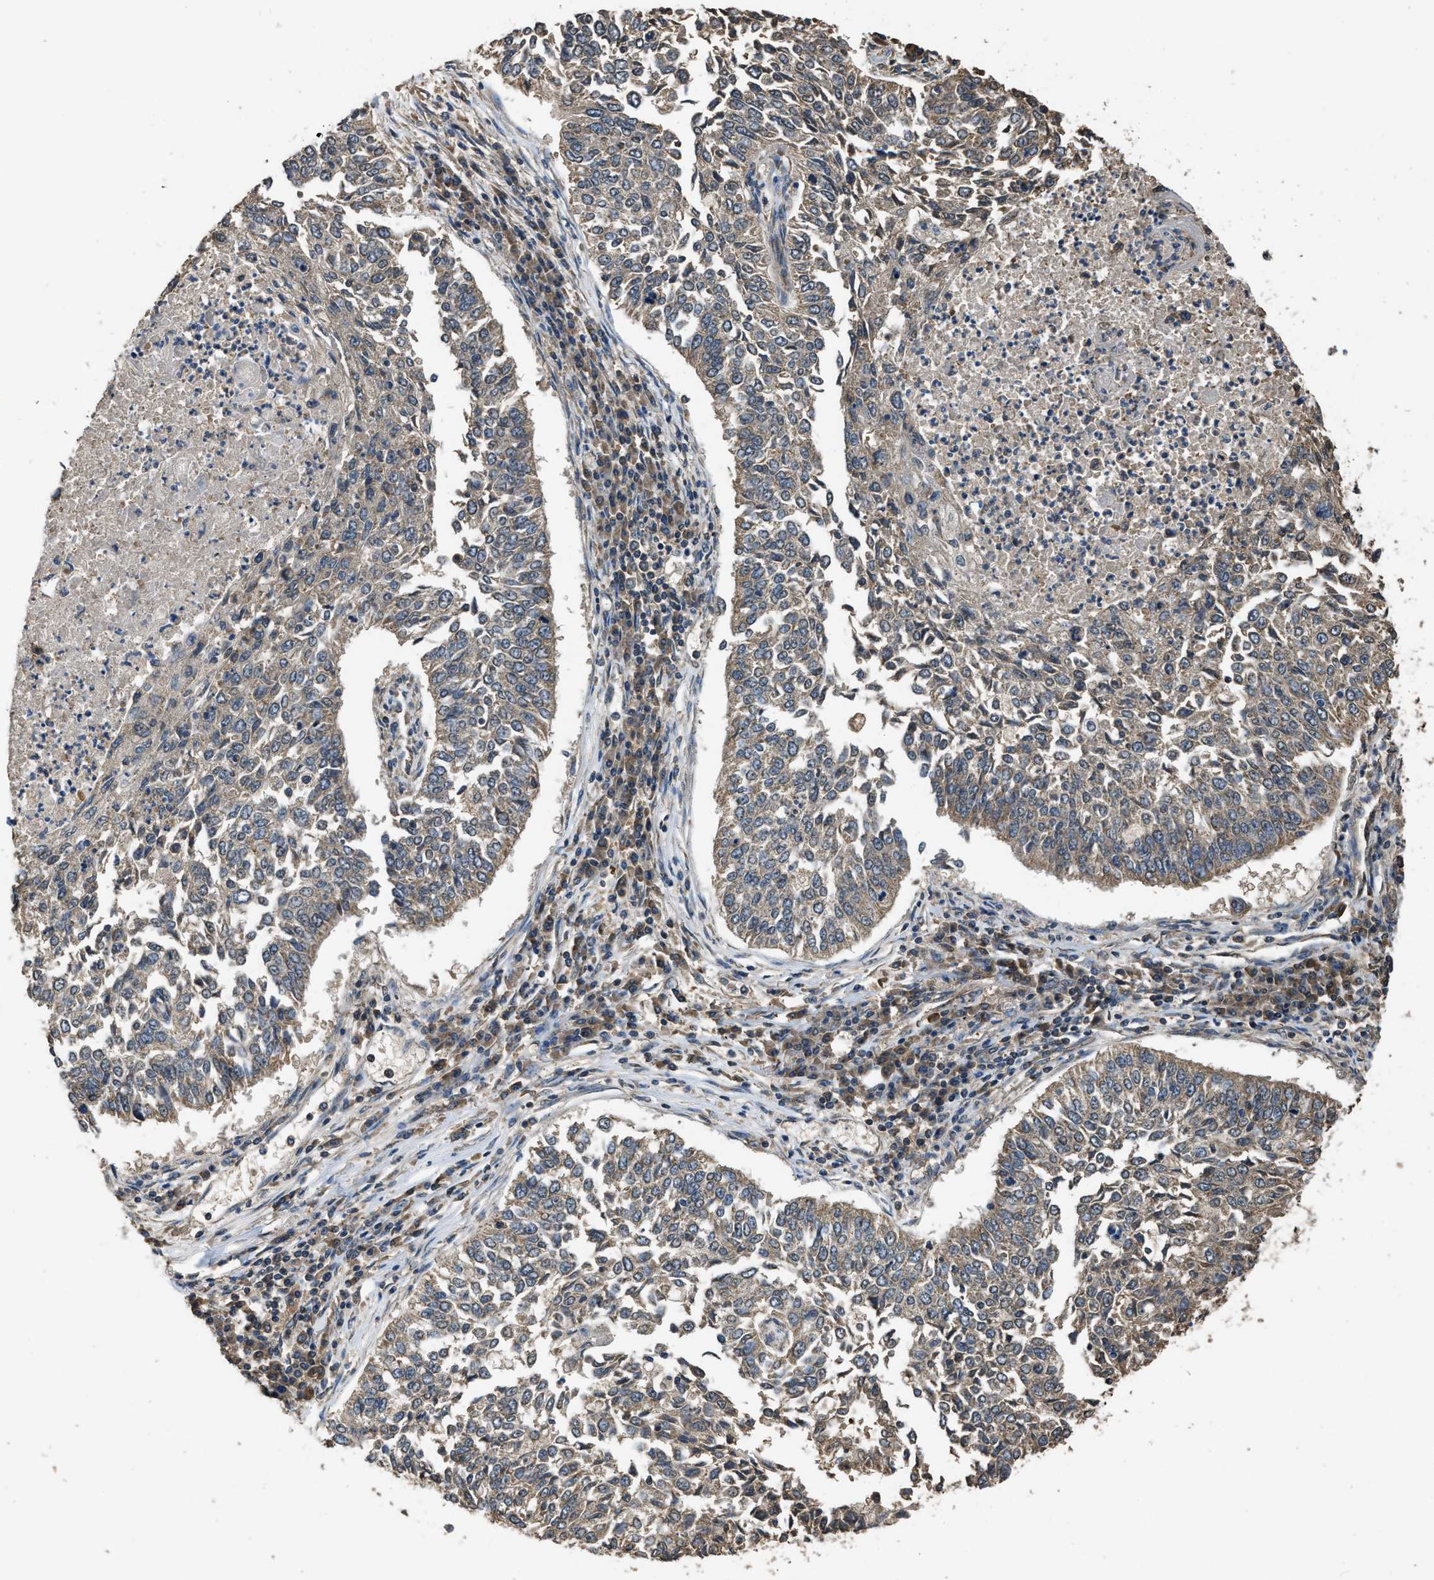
{"staining": {"intensity": "weak", "quantity": "<25%", "location": "cytoplasmic/membranous"}, "tissue": "lung cancer", "cell_type": "Tumor cells", "image_type": "cancer", "snomed": [{"axis": "morphology", "description": "Normal tissue, NOS"}, {"axis": "morphology", "description": "Squamous cell carcinoma, NOS"}, {"axis": "topography", "description": "Cartilage tissue"}, {"axis": "topography", "description": "Bronchus"}, {"axis": "topography", "description": "Lung"}], "caption": "Tumor cells are negative for brown protein staining in lung squamous cell carcinoma.", "gene": "DENND6B", "patient": {"sex": "female", "age": 49}}